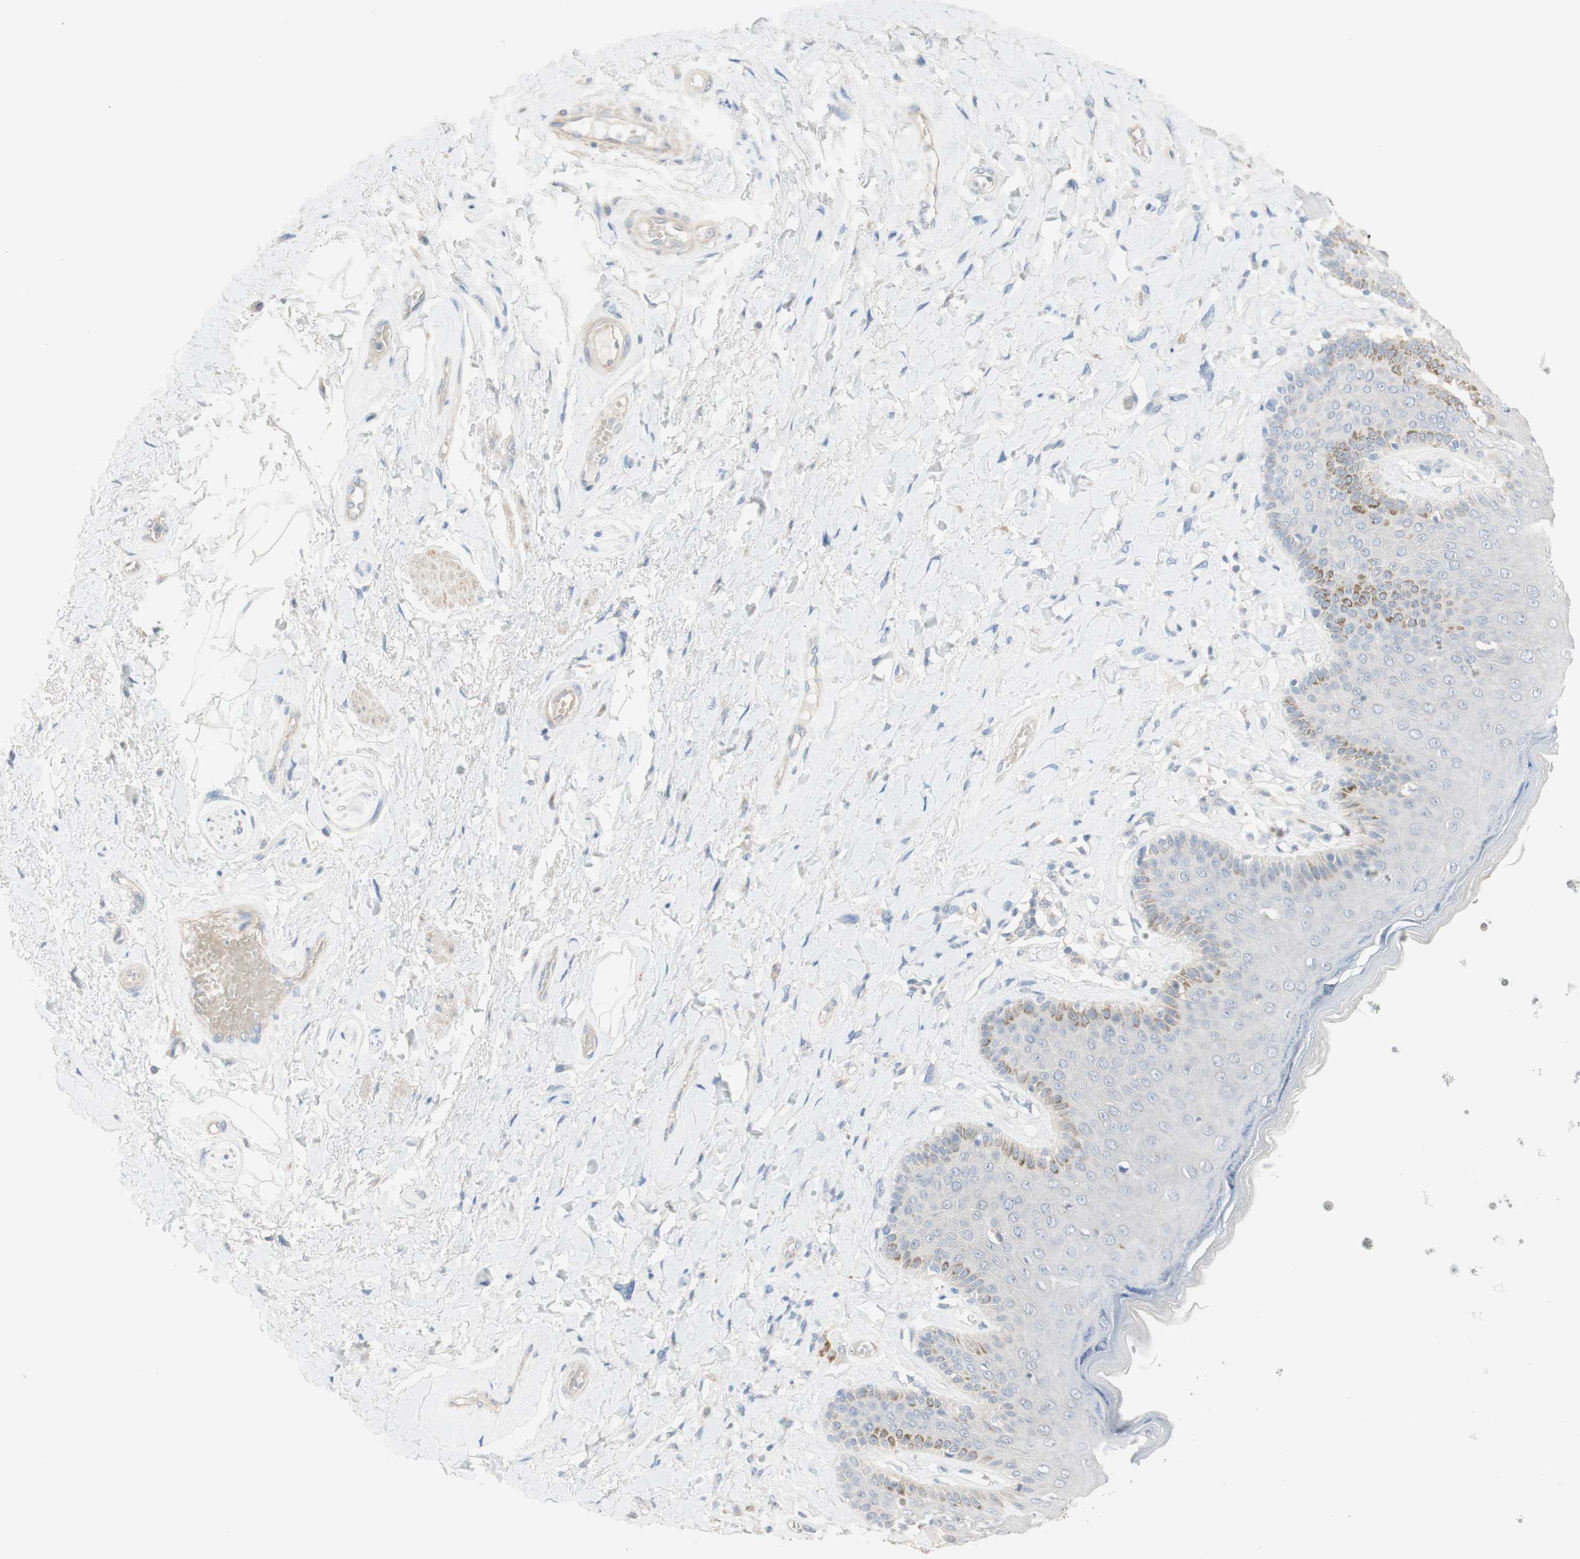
{"staining": {"intensity": "moderate", "quantity": "<25%", "location": "cytoplasmic/membranous"}, "tissue": "skin", "cell_type": "Epidermal cells", "image_type": "normal", "snomed": [{"axis": "morphology", "description": "Normal tissue, NOS"}, {"axis": "topography", "description": "Anal"}], "caption": "Human skin stained with a brown dye shows moderate cytoplasmic/membranous positive positivity in about <25% of epidermal cells.", "gene": "MANEA", "patient": {"sex": "male", "age": 69}}